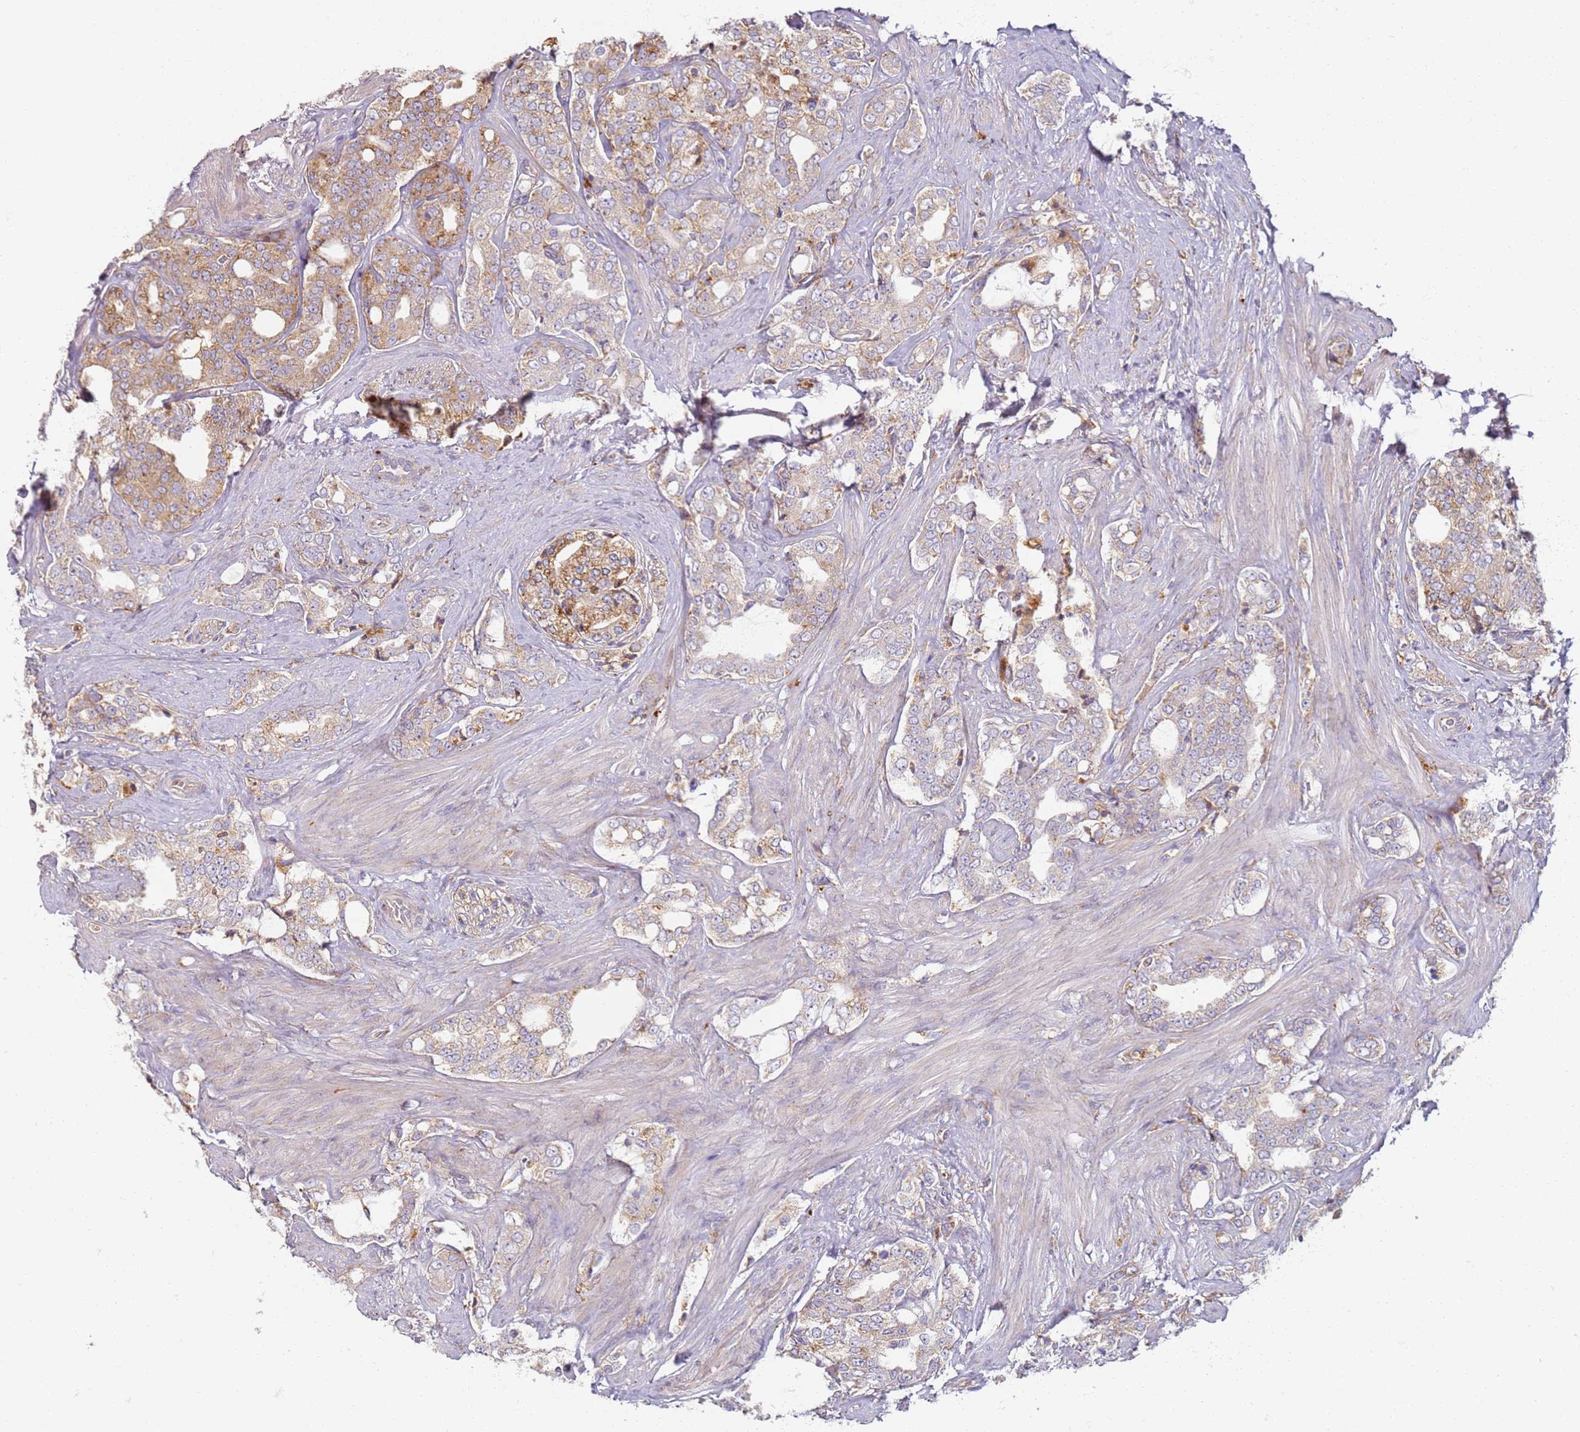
{"staining": {"intensity": "moderate", "quantity": "25%-75%", "location": "cytoplasmic/membranous"}, "tissue": "prostate cancer", "cell_type": "Tumor cells", "image_type": "cancer", "snomed": [{"axis": "morphology", "description": "Adenocarcinoma, High grade"}, {"axis": "topography", "description": "Prostate"}], "caption": "Immunohistochemical staining of prostate cancer demonstrates medium levels of moderate cytoplasmic/membranous protein staining in about 25%-75% of tumor cells.", "gene": "PROKR2", "patient": {"sex": "male", "age": 64}}